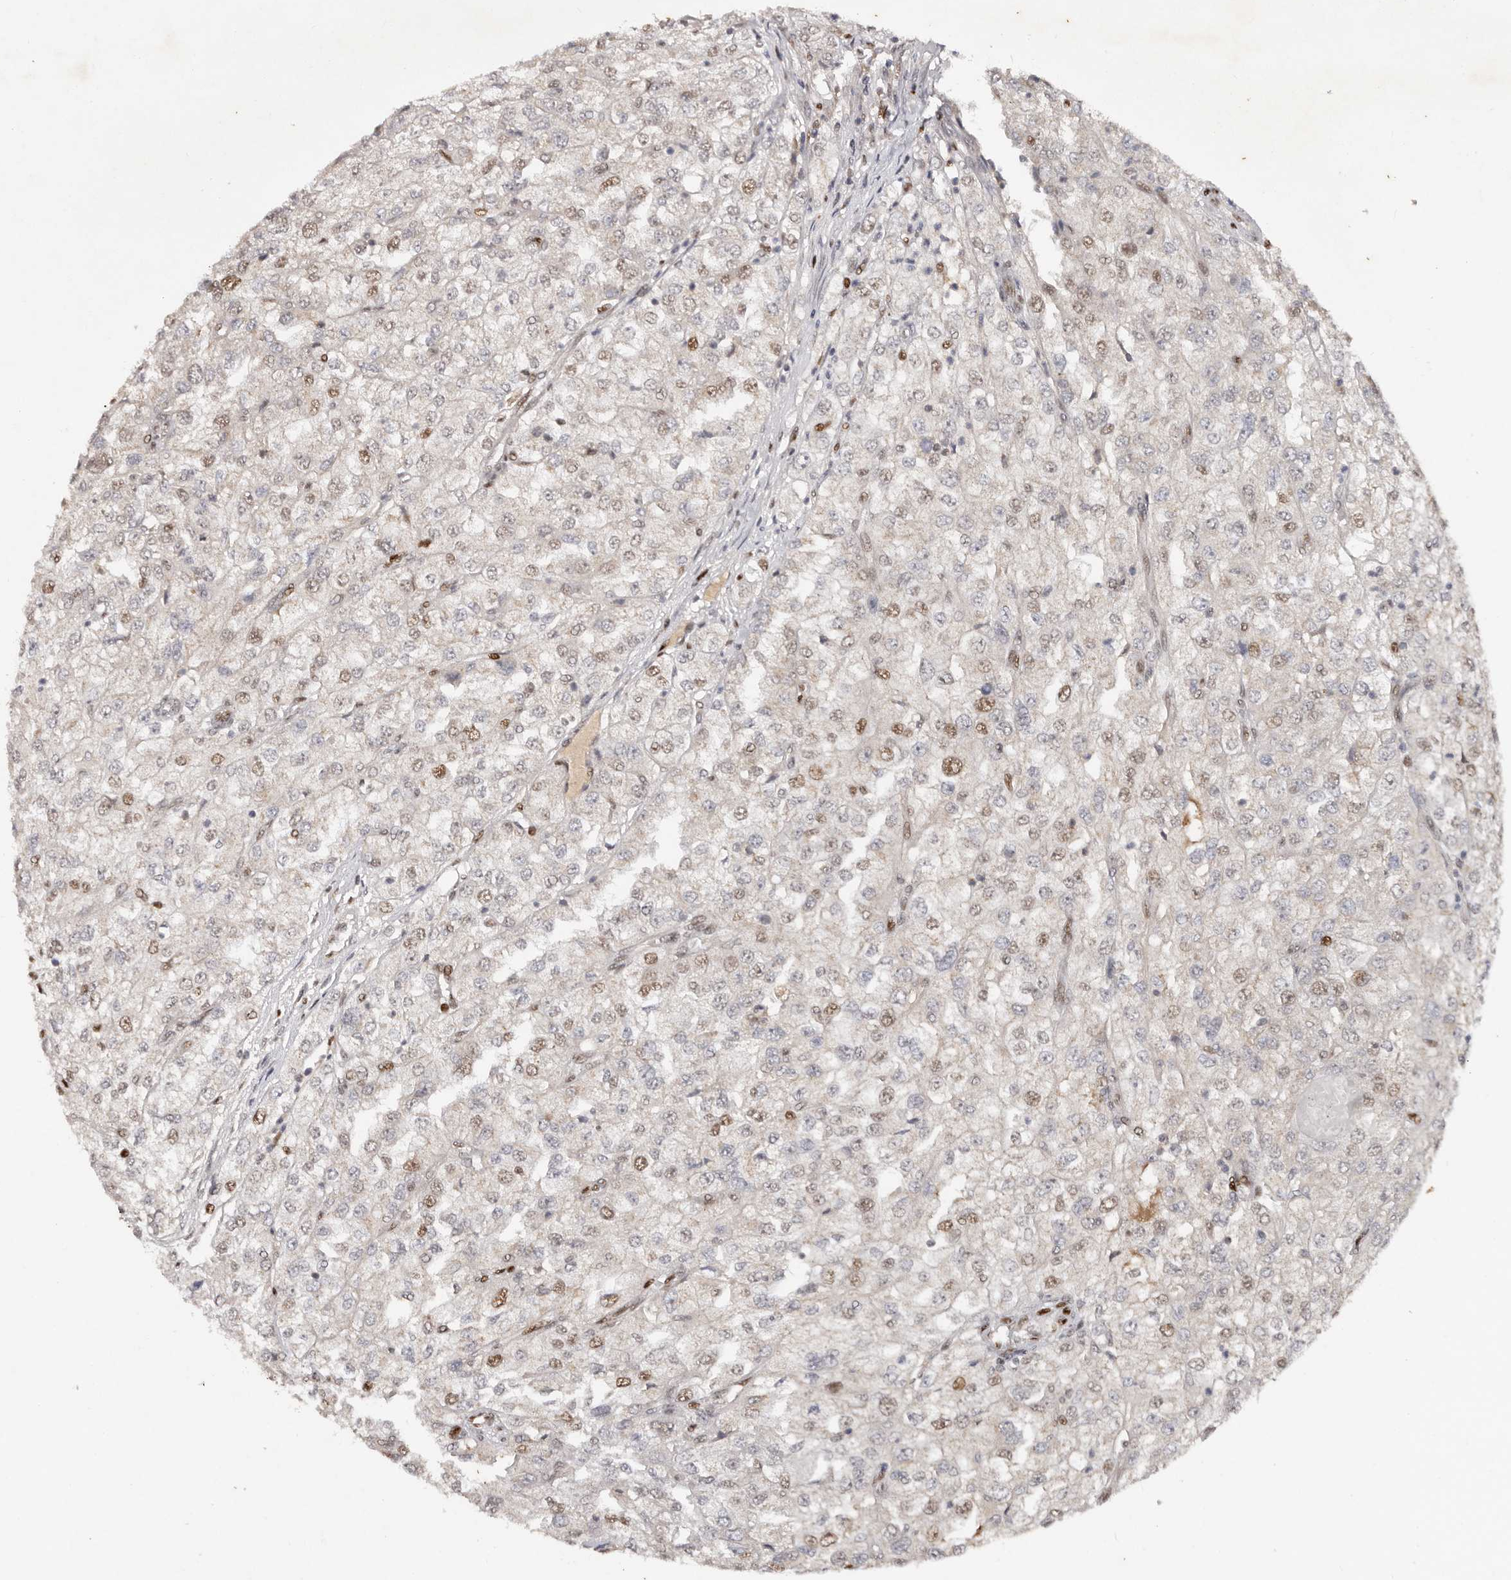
{"staining": {"intensity": "moderate", "quantity": "25%-75%", "location": "nuclear"}, "tissue": "renal cancer", "cell_type": "Tumor cells", "image_type": "cancer", "snomed": [{"axis": "morphology", "description": "Adenocarcinoma, NOS"}, {"axis": "topography", "description": "Kidney"}], "caption": "This histopathology image exhibits adenocarcinoma (renal) stained with immunohistochemistry (IHC) to label a protein in brown. The nuclear of tumor cells show moderate positivity for the protein. Nuclei are counter-stained blue.", "gene": "KLF7", "patient": {"sex": "female", "age": 54}}